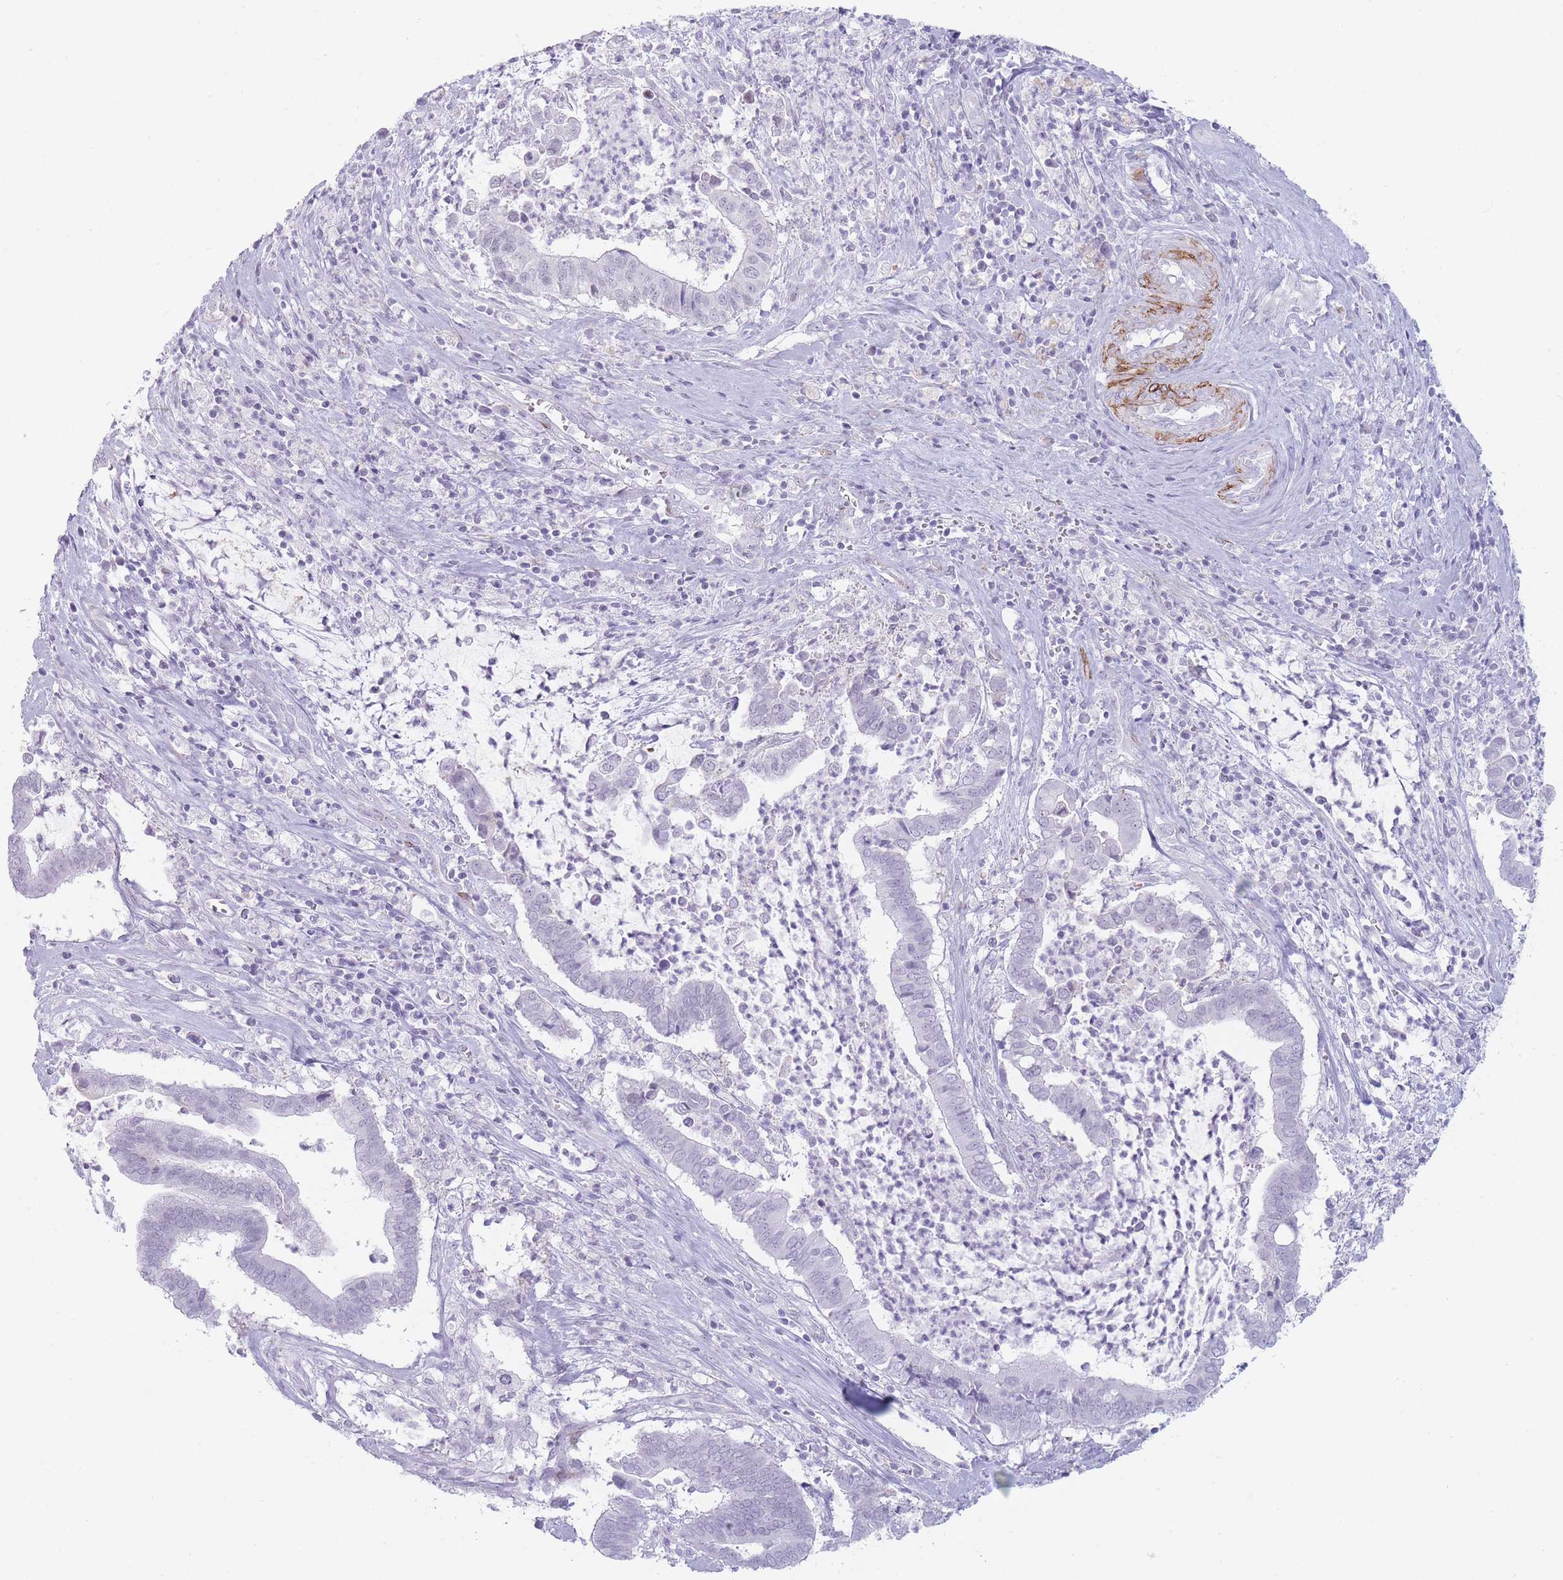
{"staining": {"intensity": "negative", "quantity": "none", "location": "none"}, "tissue": "cervical cancer", "cell_type": "Tumor cells", "image_type": "cancer", "snomed": [{"axis": "morphology", "description": "Adenocarcinoma, NOS"}, {"axis": "topography", "description": "Cervix"}], "caption": "Tumor cells show no significant protein staining in cervical cancer (adenocarcinoma).", "gene": "IFNA6", "patient": {"sex": "female", "age": 44}}